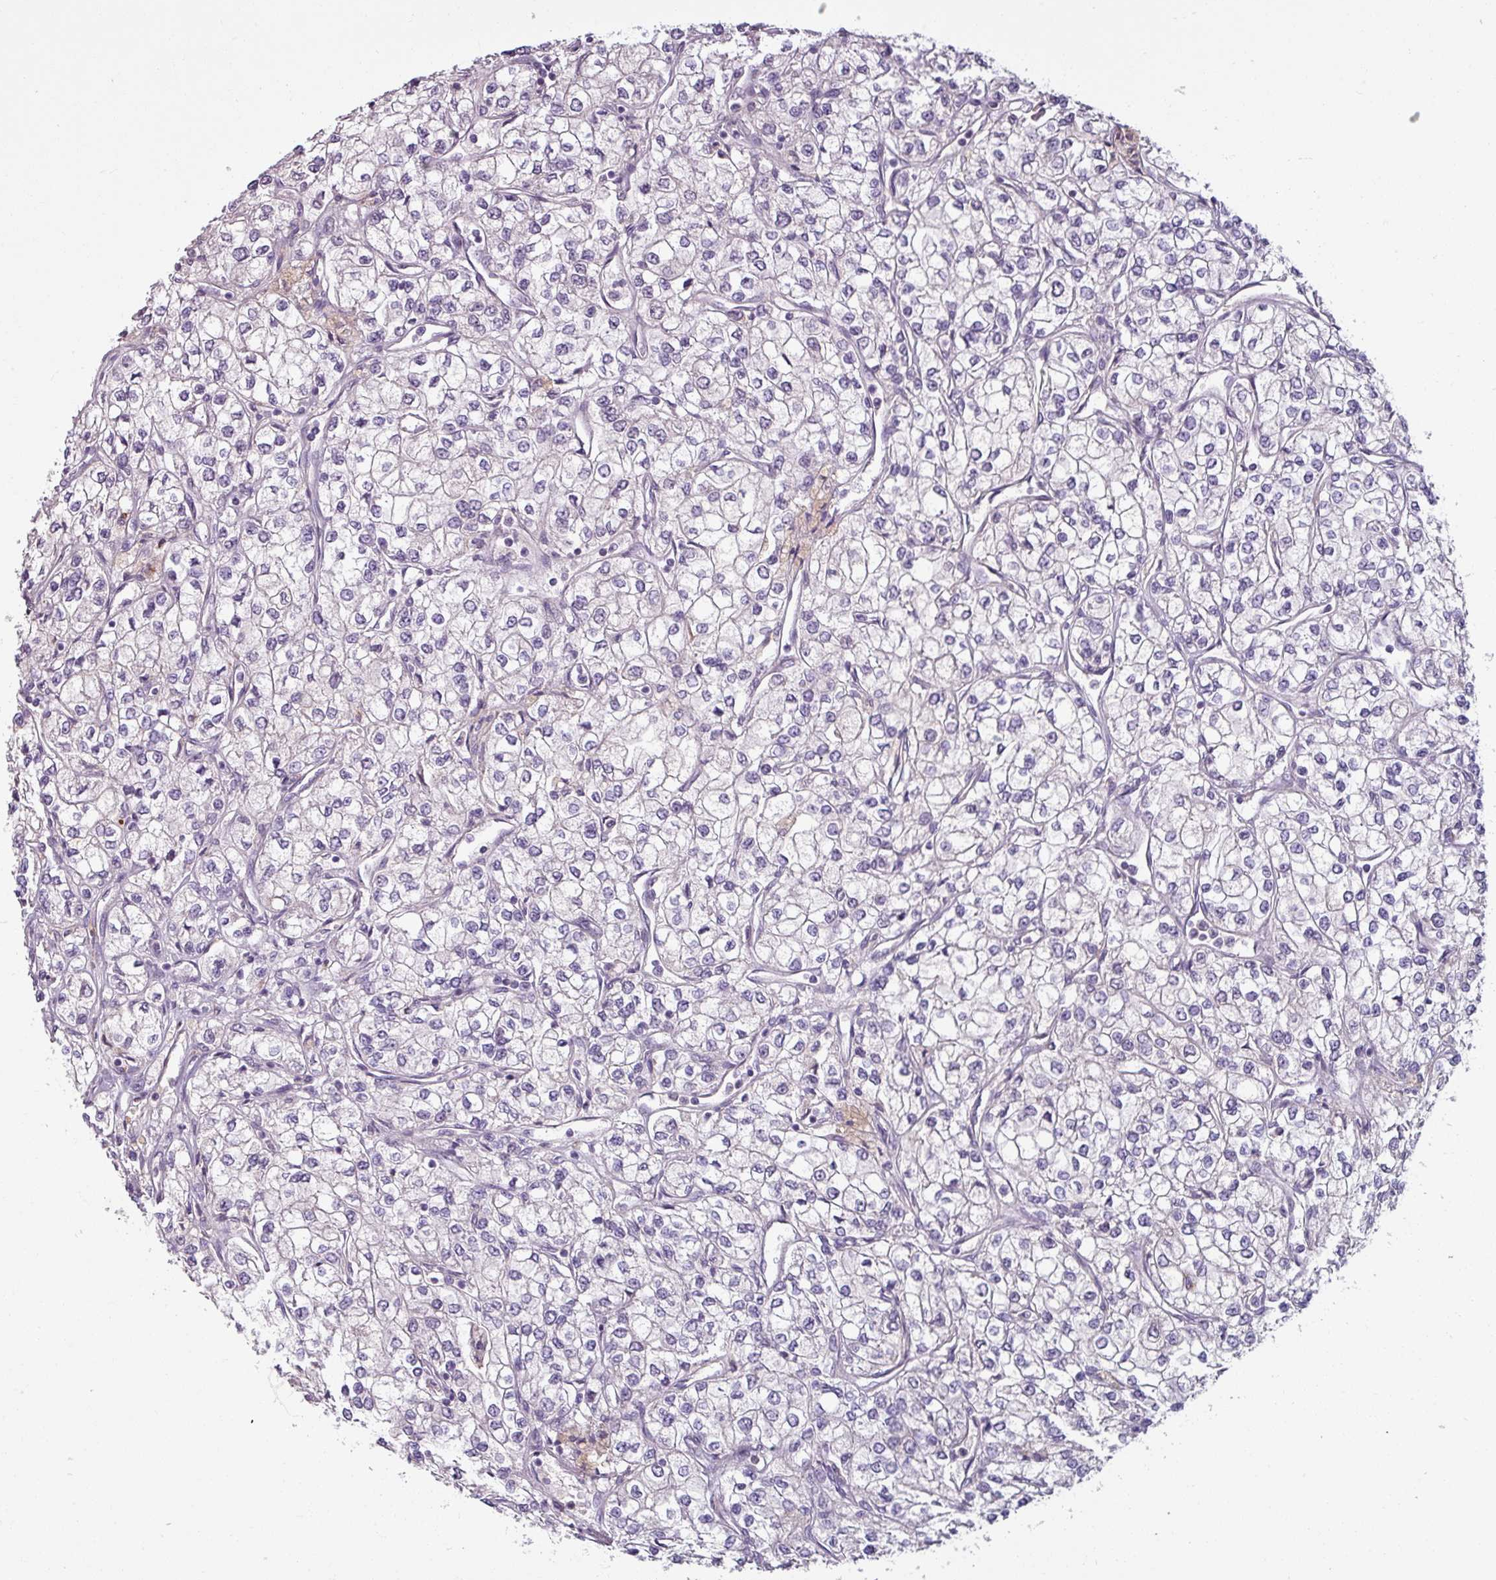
{"staining": {"intensity": "negative", "quantity": "none", "location": "none"}, "tissue": "renal cancer", "cell_type": "Tumor cells", "image_type": "cancer", "snomed": [{"axis": "morphology", "description": "Adenocarcinoma, NOS"}, {"axis": "topography", "description": "Kidney"}], "caption": "The image demonstrates no staining of tumor cells in adenocarcinoma (renal). Nuclei are stained in blue.", "gene": "UVSSA", "patient": {"sex": "male", "age": 80}}